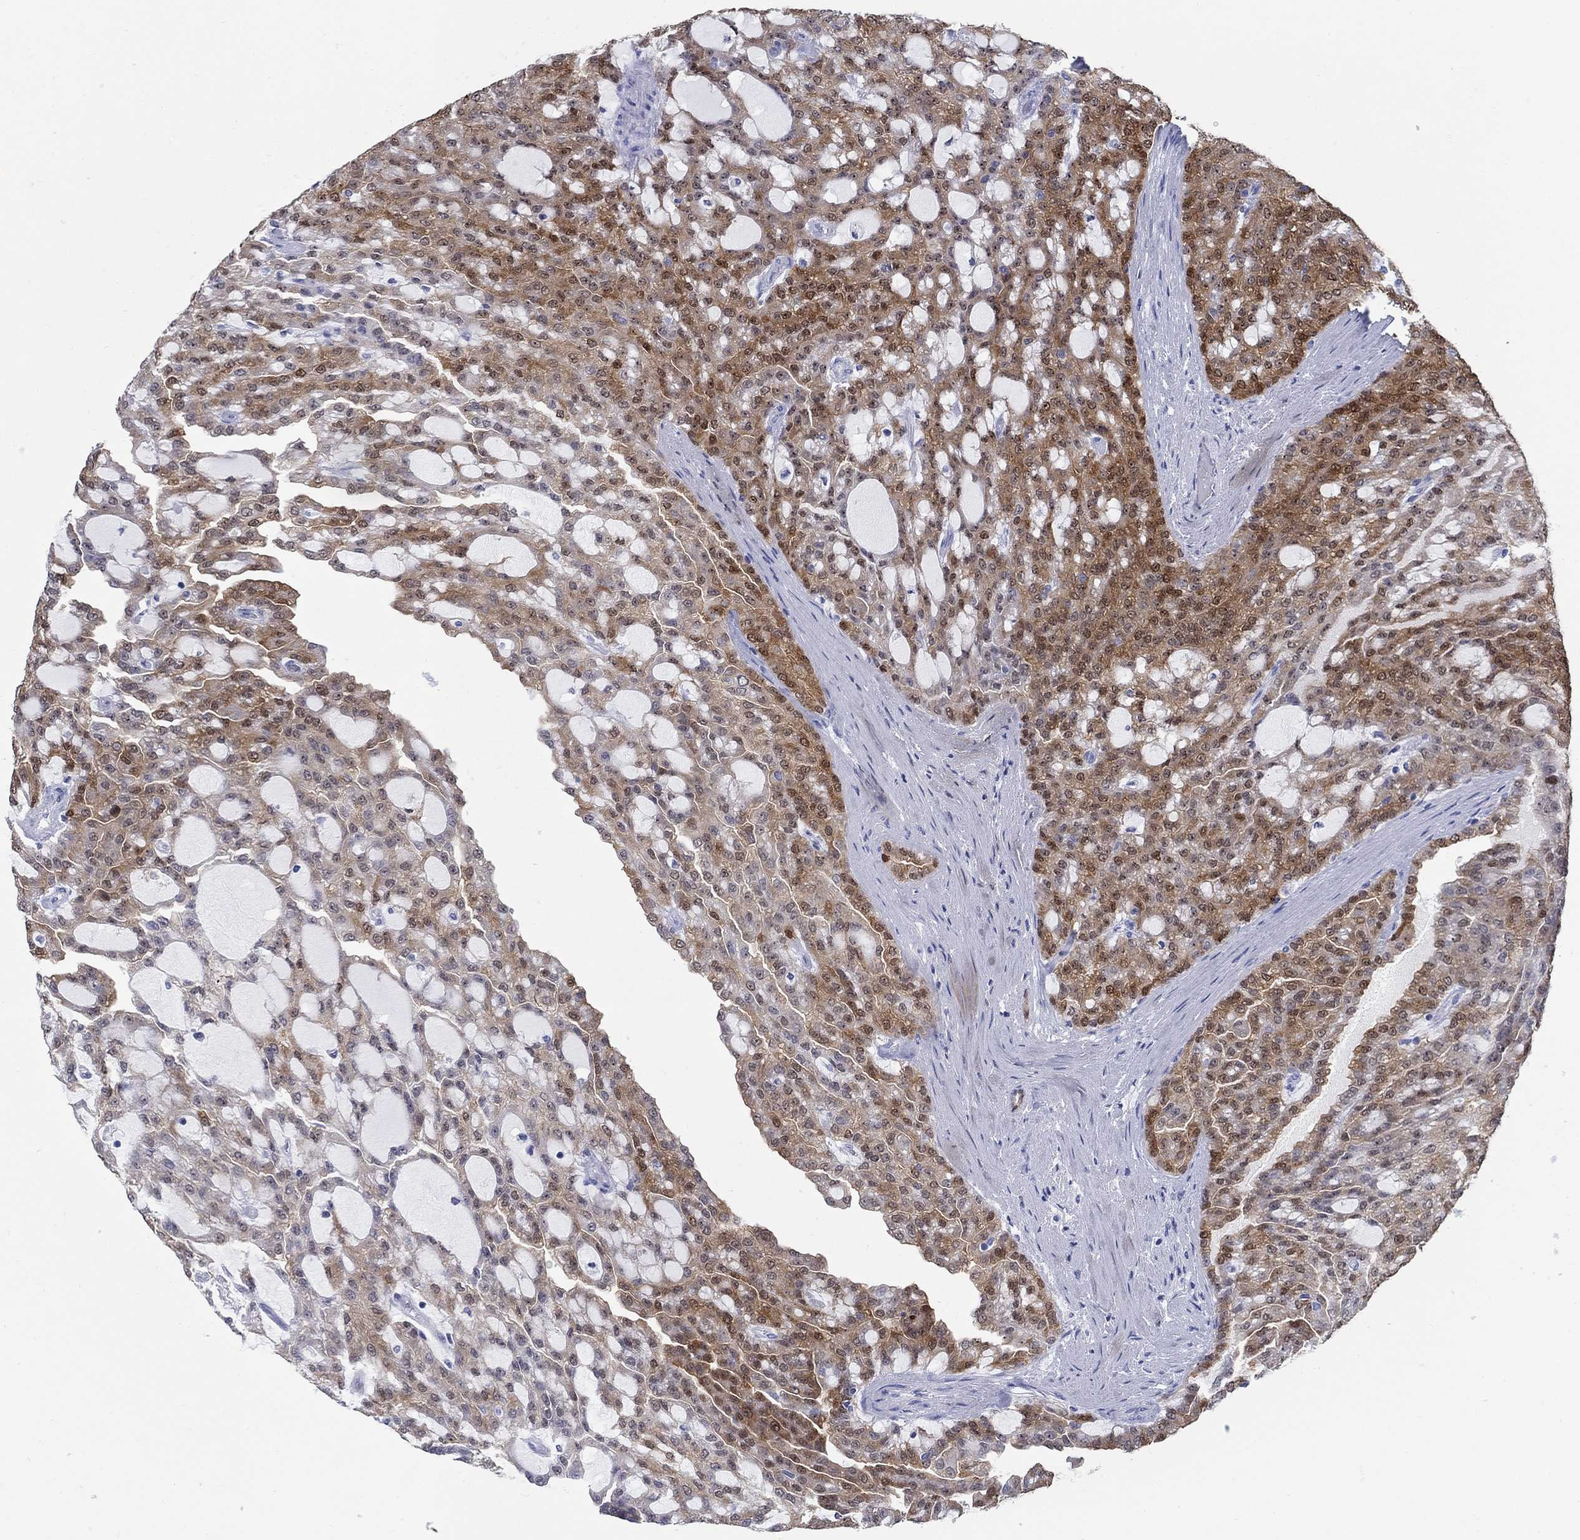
{"staining": {"intensity": "moderate", "quantity": "25%-75%", "location": "cytoplasmic/membranous,nuclear"}, "tissue": "renal cancer", "cell_type": "Tumor cells", "image_type": "cancer", "snomed": [{"axis": "morphology", "description": "Adenocarcinoma, NOS"}, {"axis": "topography", "description": "Kidney"}], "caption": "Immunohistochemical staining of human renal cancer exhibits moderate cytoplasmic/membranous and nuclear protein staining in approximately 25%-75% of tumor cells. Using DAB (brown) and hematoxylin (blue) stains, captured at high magnification using brightfield microscopy.", "gene": "AKR1C2", "patient": {"sex": "male", "age": 63}}